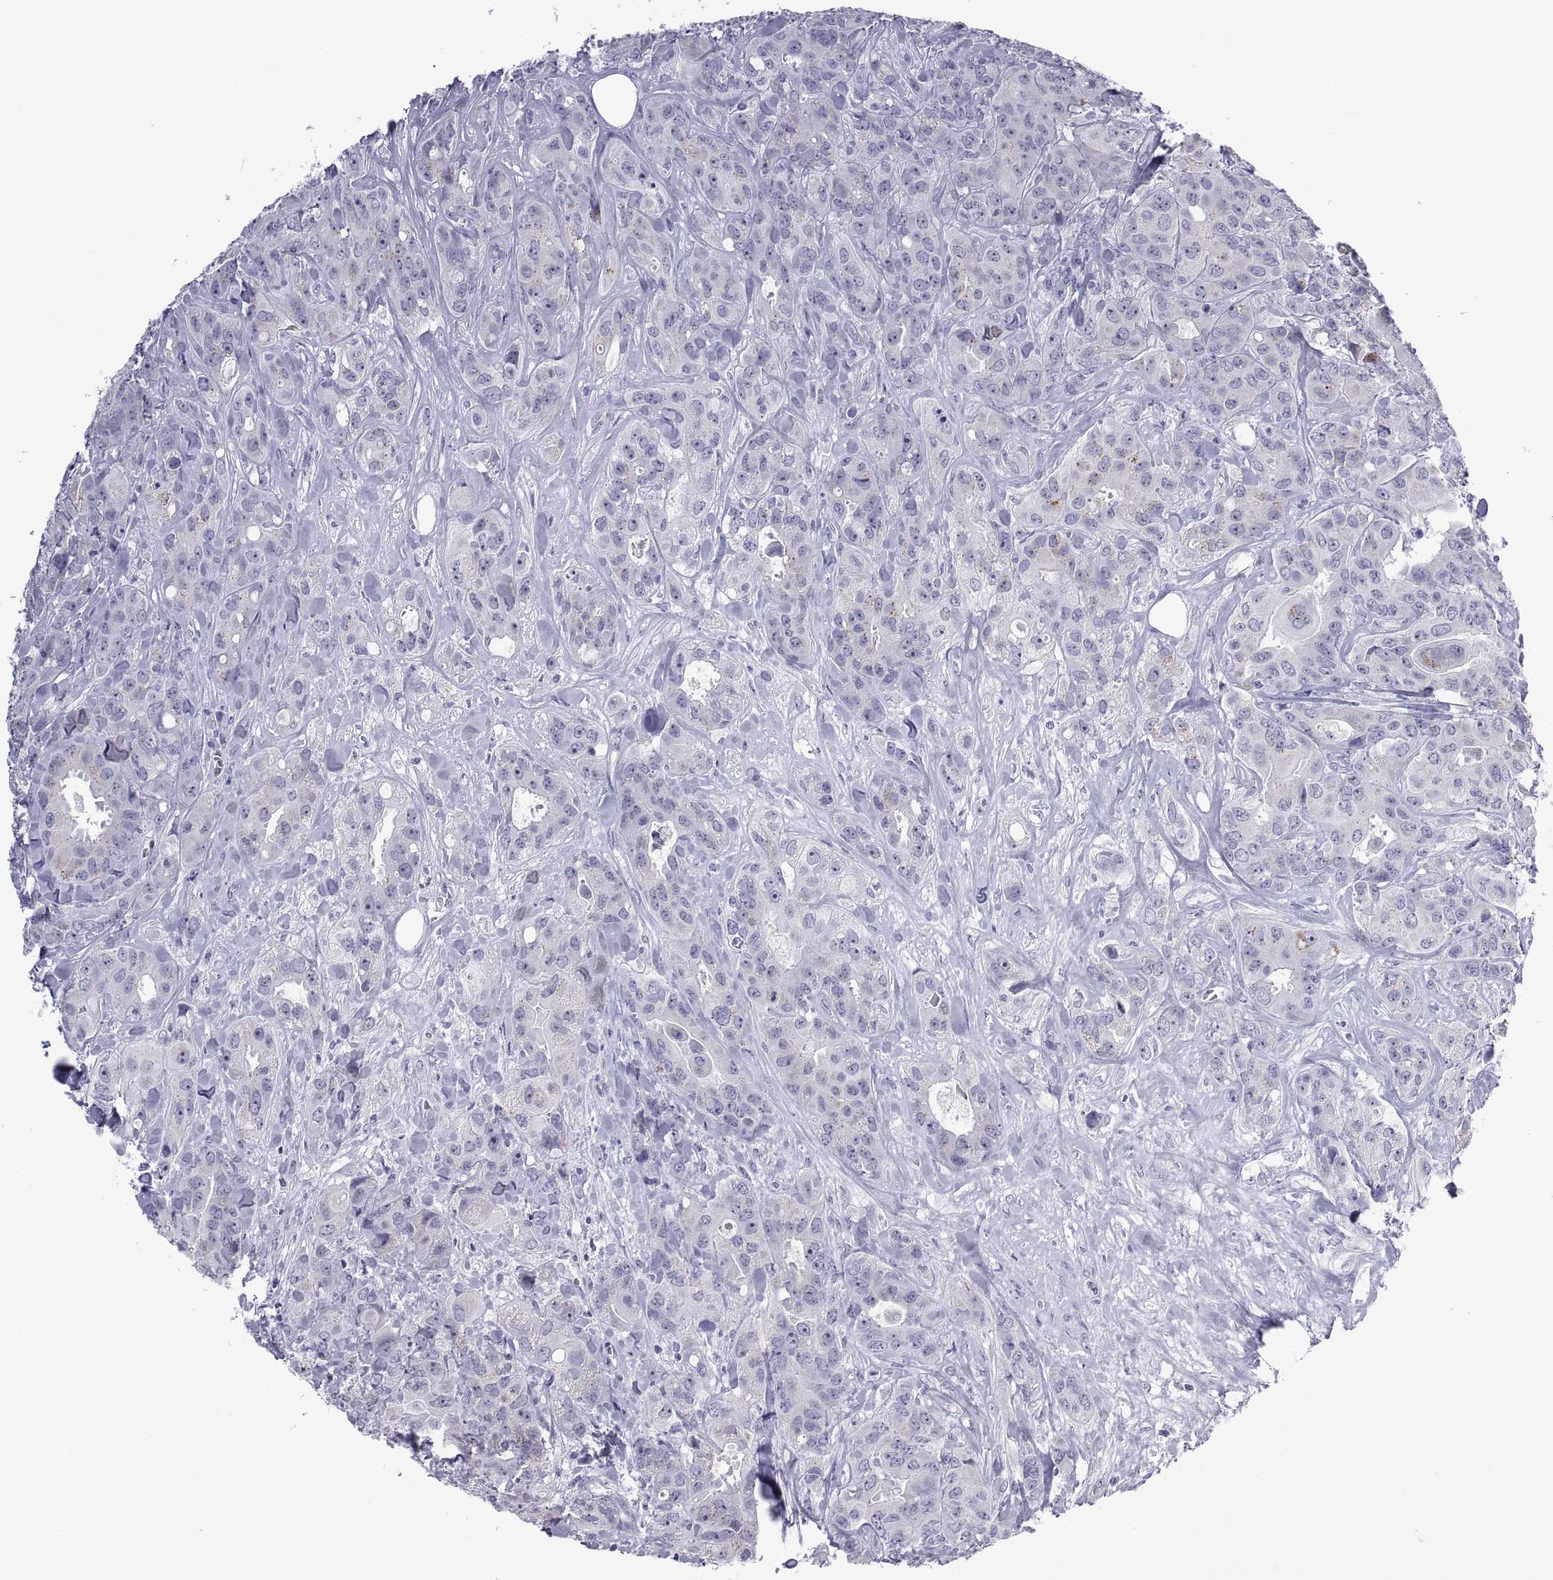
{"staining": {"intensity": "negative", "quantity": "none", "location": "none"}, "tissue": "breast cancer", "cell_type": "Tumor cells", "image_type": "cancer", "snomed": [{"axis": "morphology", "description": "Duct carcinoma"}, {"axis": "topography", "description": "Breast"}], "caption": "A micrograph of breast cancer stained for a protein demonstrates no brown staining in tumor cells.", "gene": "VSX2", "patient": {"sex": "female", "age": 43}}